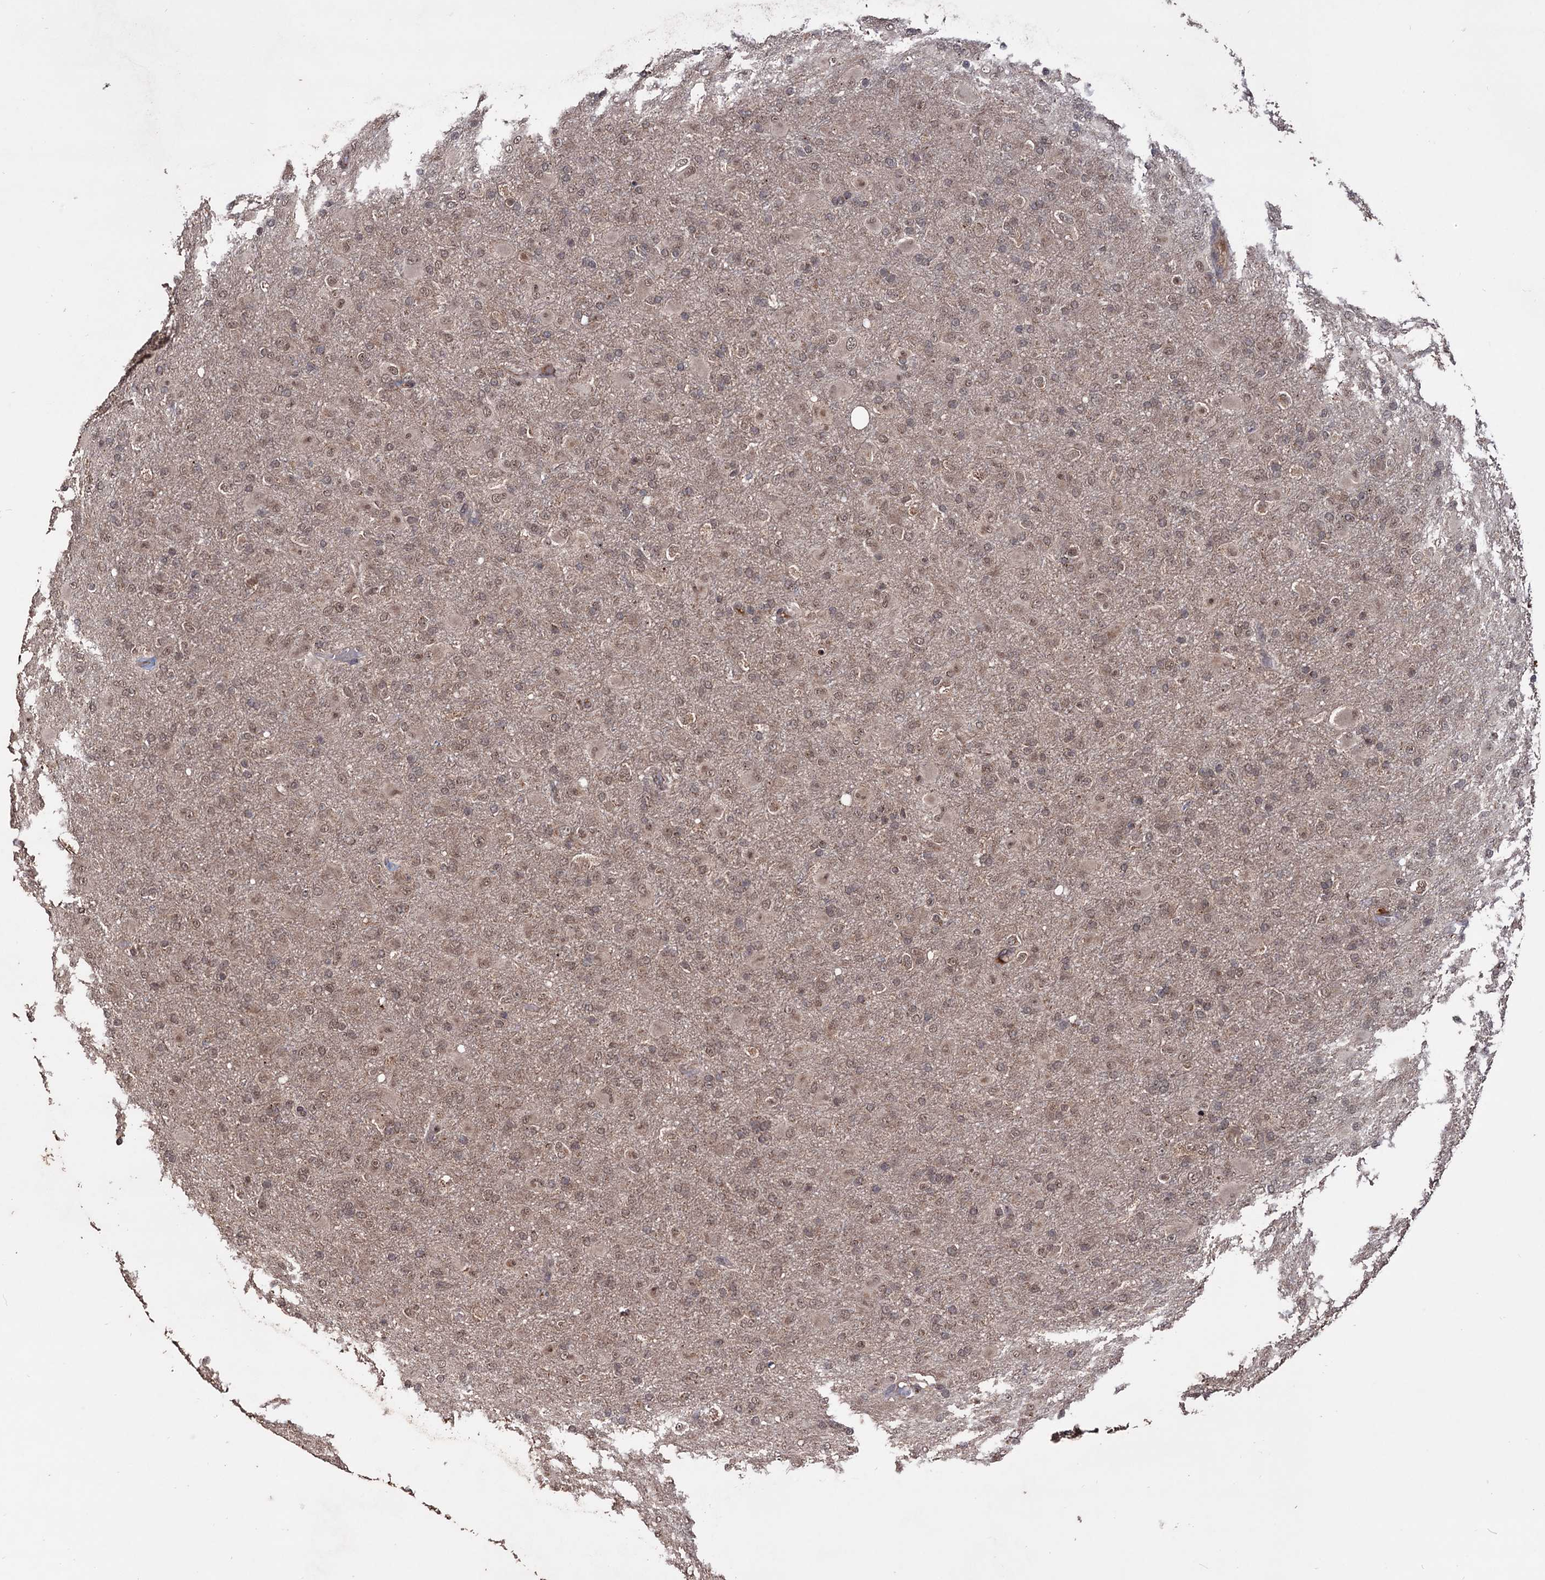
{"staining": {"intensity": "moderate", "quantity": "25%-75%", "location": "cytoplasmic/membranous,nuclear"}, "tissue": "glioma", "cell_type": "Tumor cells", "image_type": "cancer", "snomed": [{"axis": "morphology", "description": "Glioma, malignant, Low grade"}, {"axis": "topography", "description": "Brain"}], "caption": "Malignant glioma (low-grade) tissue reveals moderate cytoplasmic/membranous and nuclear expression in approximately 25%-75% of tumor cells", "gene": "KLF5", "patient": {"sex": "male", "age": 65}}